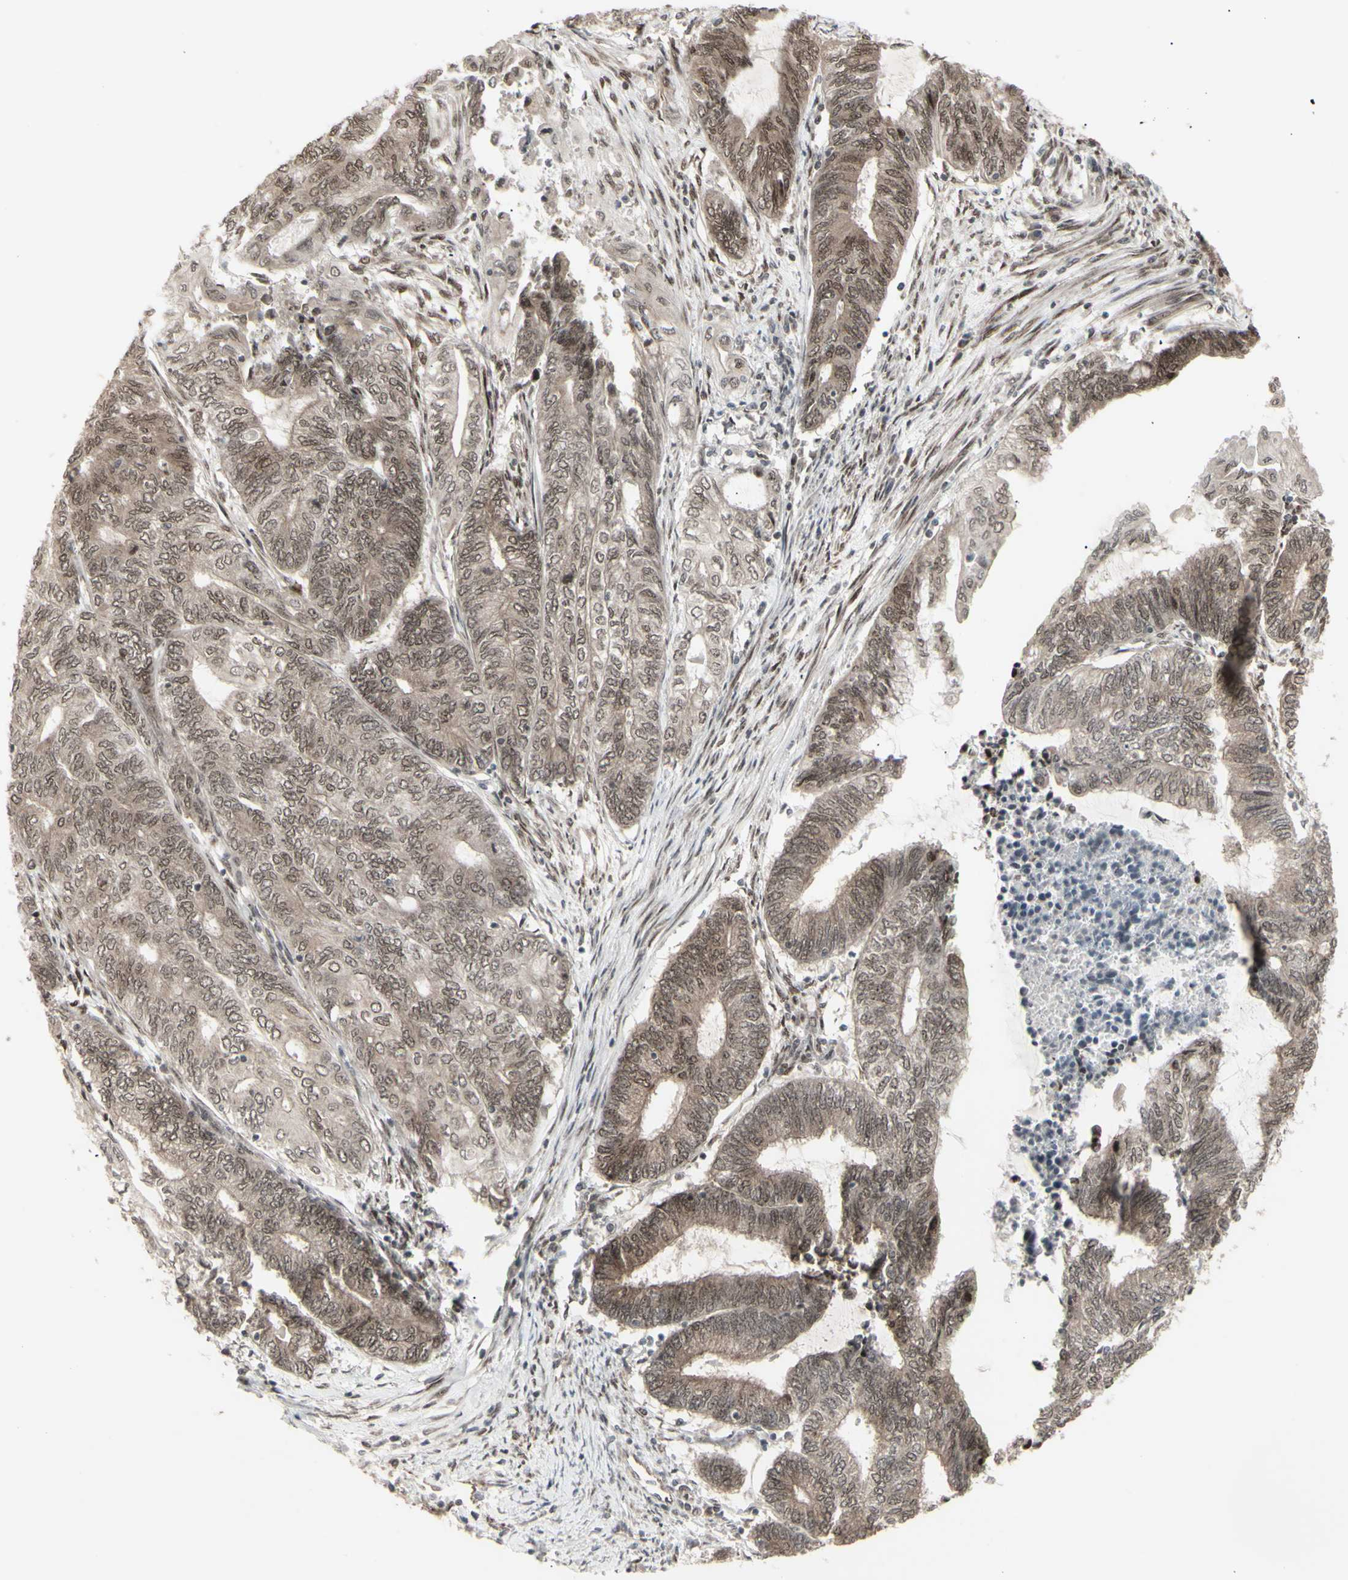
{"staining": {"intensity": "moderate", "quantity": ">75%", "location": "cytoplasmic/membranous,nuclear"}, "tissue": "endometrial cancer", "cell_type": "Tumor cells", "image_type": "cancer", "snomed": [{"axis": "morphology", "description": "Adenocarcinoma, NOS"}, {"axis": "topography", "description": "Uterus"}, {"axis": "topography", "description": "Endometrium"}], "caption": "A brown stain labels moderate cytoplasmic/membranous and nuclear staining of a protein in adenocarcinoma (endometrial) tumor cells.", "gene": "CBX1", "patient": {"sex": "female", "age": 70}}